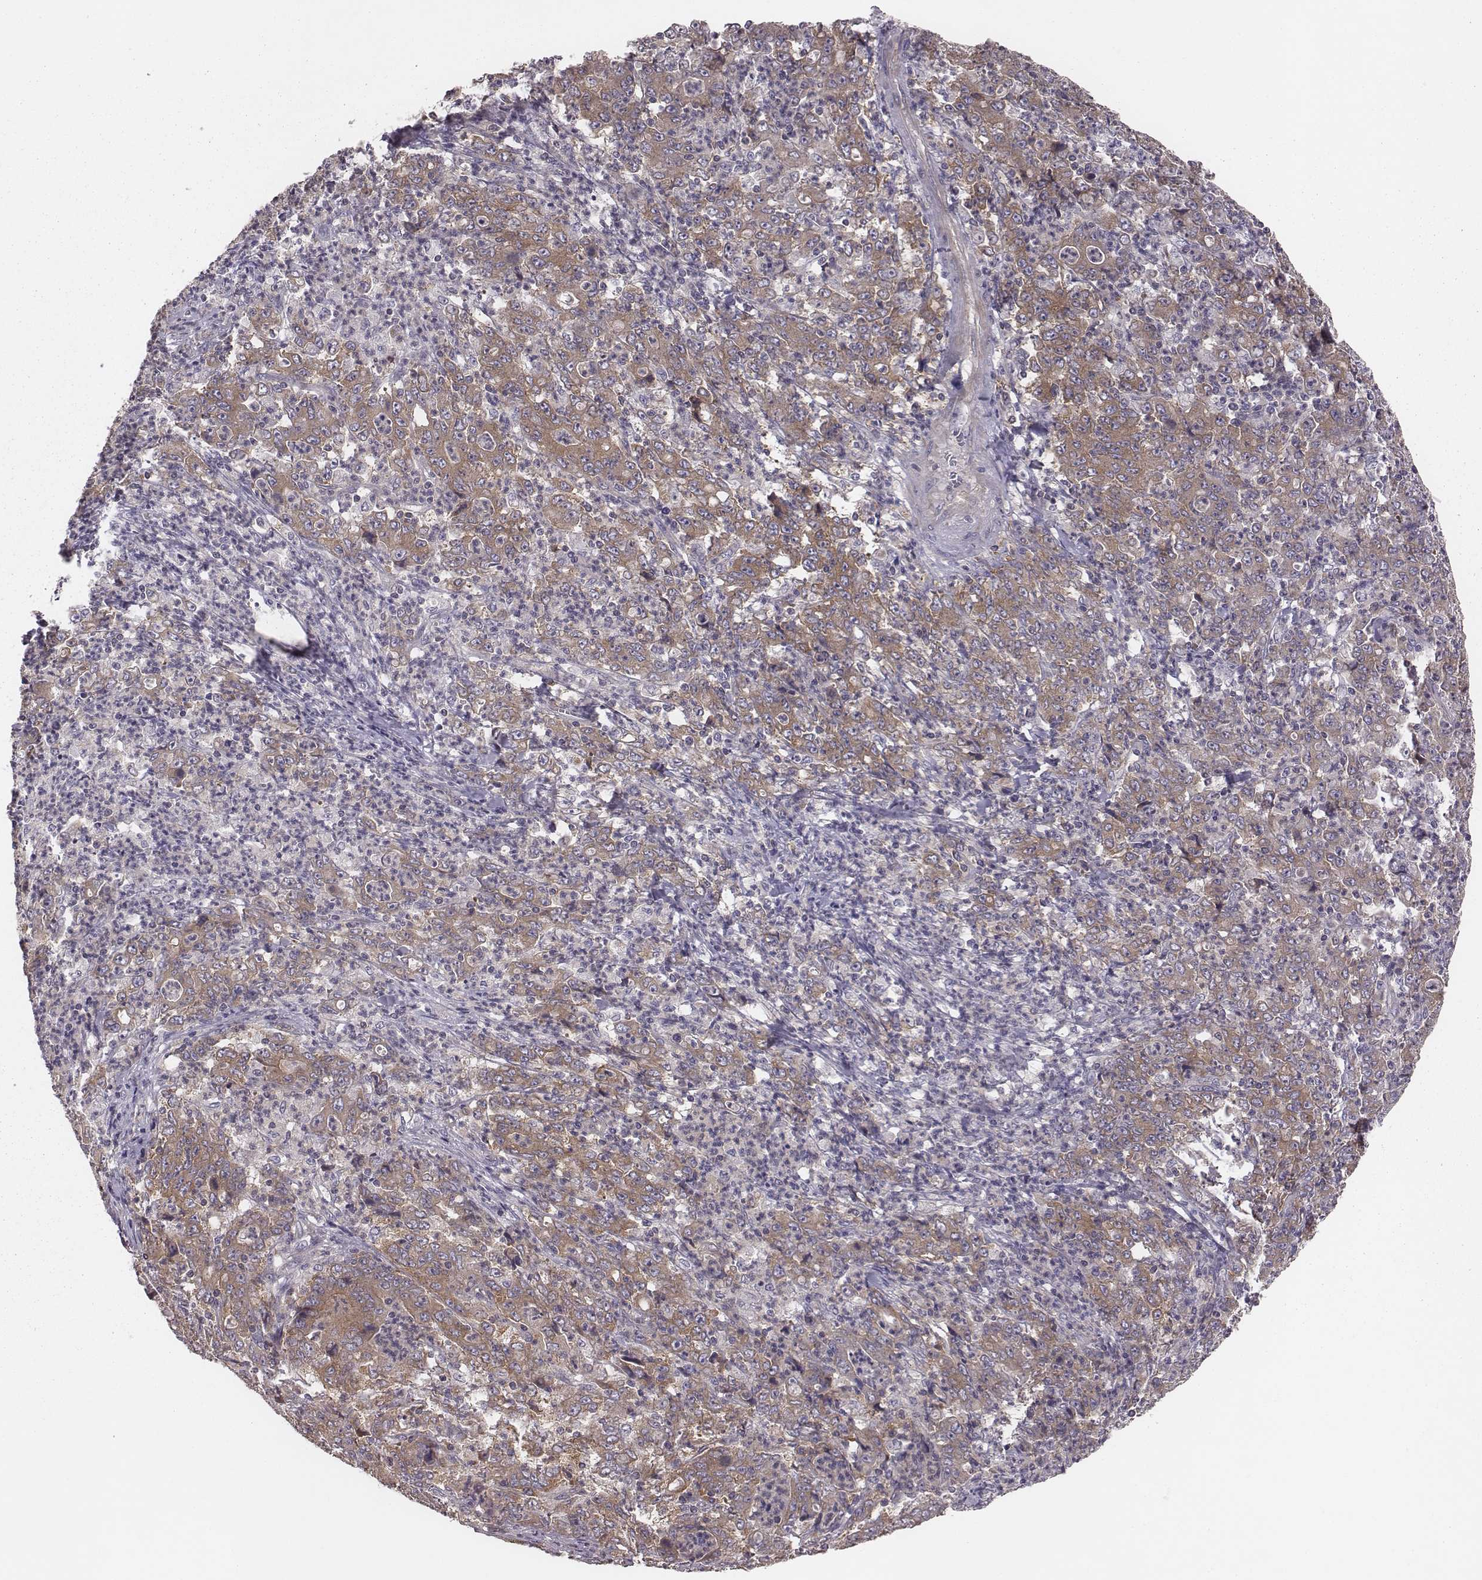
{"staining": {"intensity": "moderate", "quantity": ">75%", "location": "cytoplasmic/membranous"}, "tissue": "stomach cancer", "cell_type": "Tumor cells", "image_type": "cancer", "snomed": [{"axis": "morphology", "description": "Adenocarcinoma, NOS"}, {"axis": "topography", "description": "Stomach, lower"}], "caption": "Protein expression analysis of stomach cancer displays moderate cytoplasmic/membranous positivity in about >75% of tumor cells.", "gene": "CAD", "patient": {"sex": "female", "age": 71}}